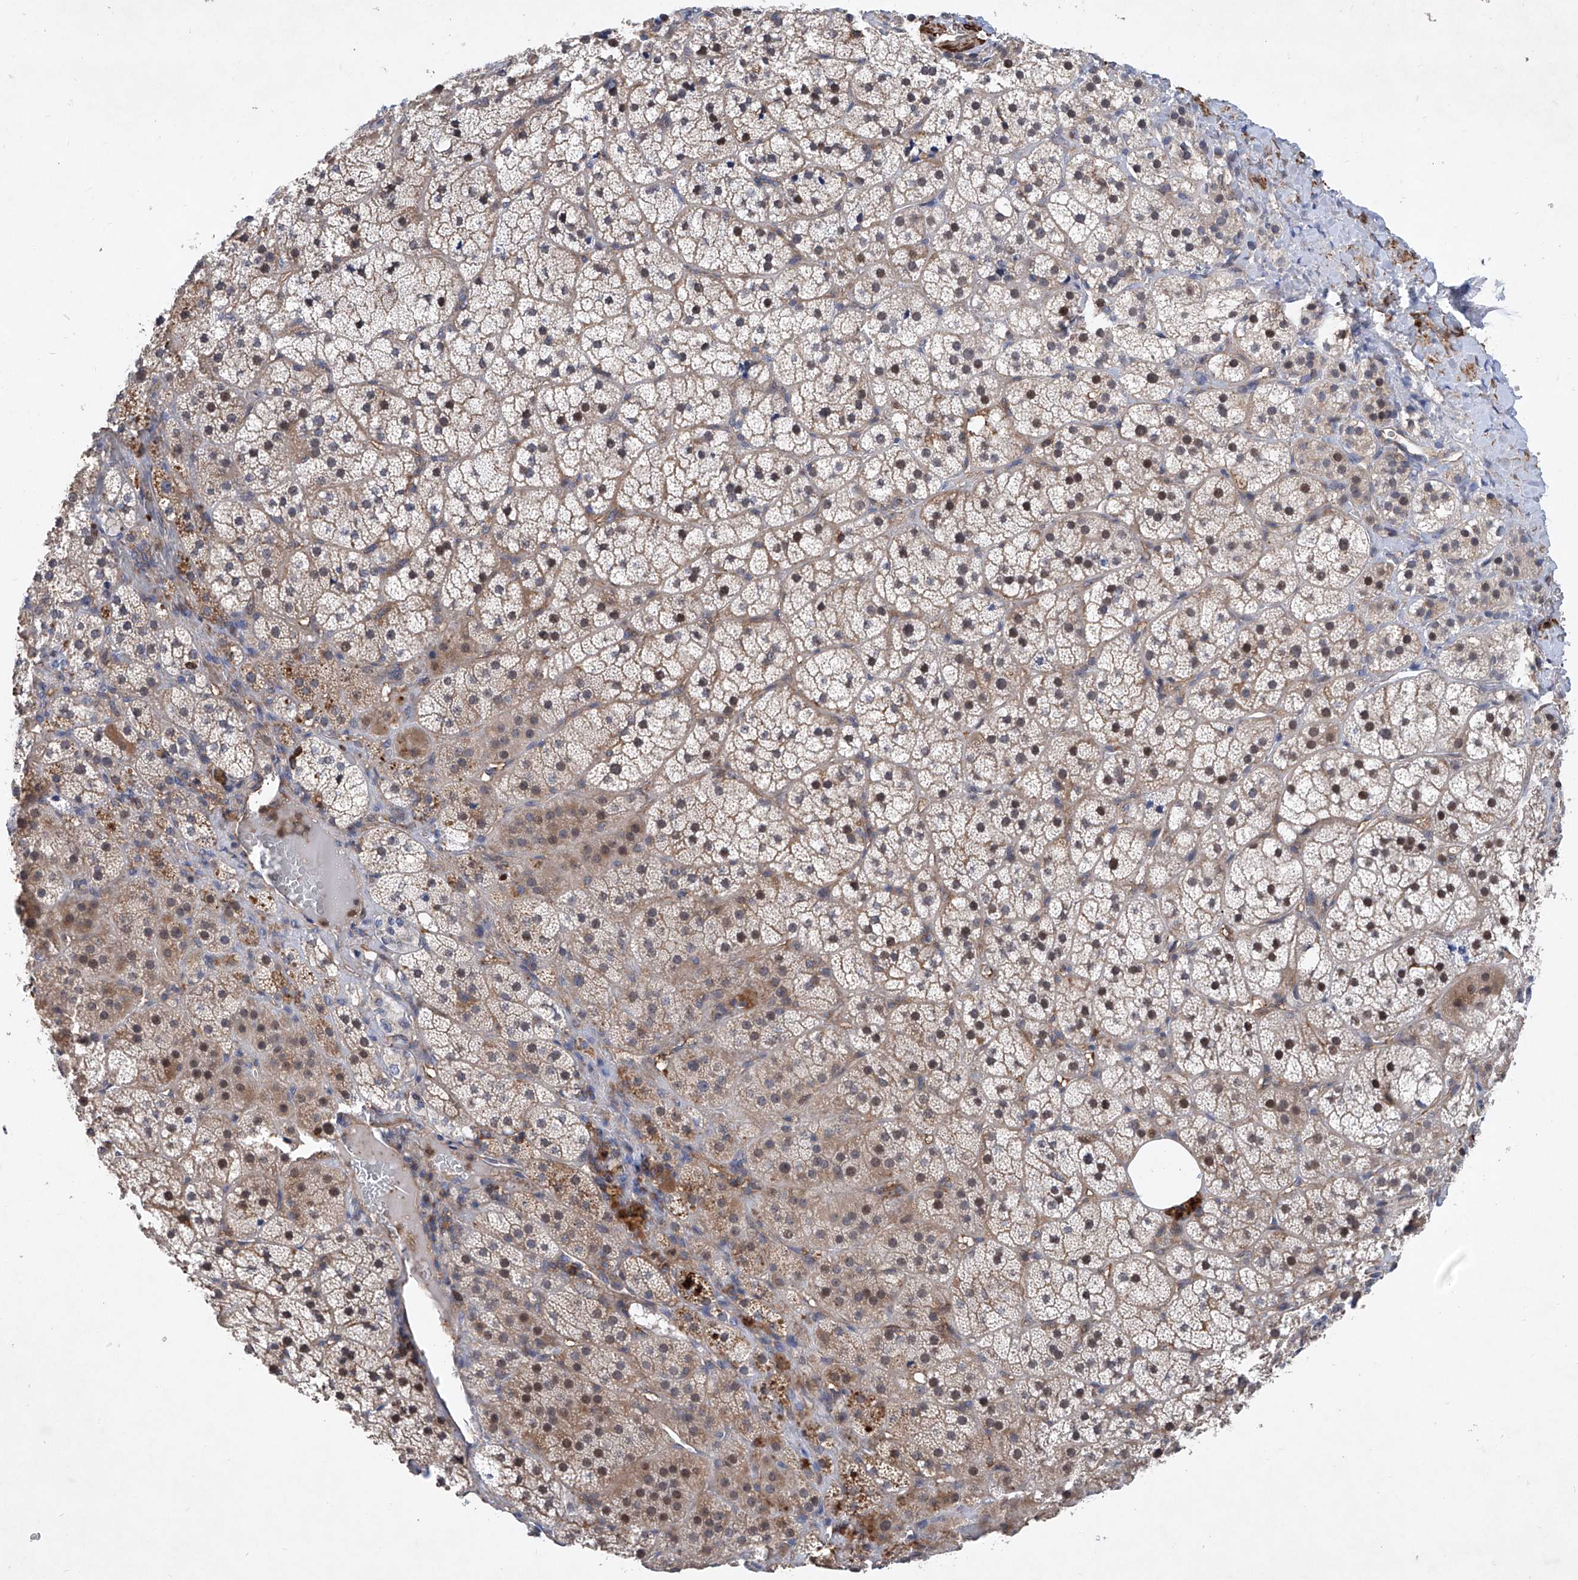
{"staining": {"intensity": "moderate", "quantity": "<25%", "location": "cytoplasmic/membranous,nuclear"}, "tissue": "adrenal gland", "cell_type": "Glandular cells", "image_type": "normal", "snomed": [{"axis": "morphology", "description": "Normal tissue, NOS"}, {"axis": "topography", "description": "Adrenal gland"}], "caption": "Immunohistochemistry staining of benign adrenal gland, which shows low levels of moderate cytoplasmic/membranous,nuclear positivity in about <25% of glandular cells indicating moderate cytoplasmic/membranous,nuclear protein positivity. The staining was performed using DAB (3,3'-diaminobenzidine) (brown) for protein detection and nuclei were counterstained in hematoxylin (blue).", "gene": "NT5C3A", "patient": {"sex": "female", "age": 44}}